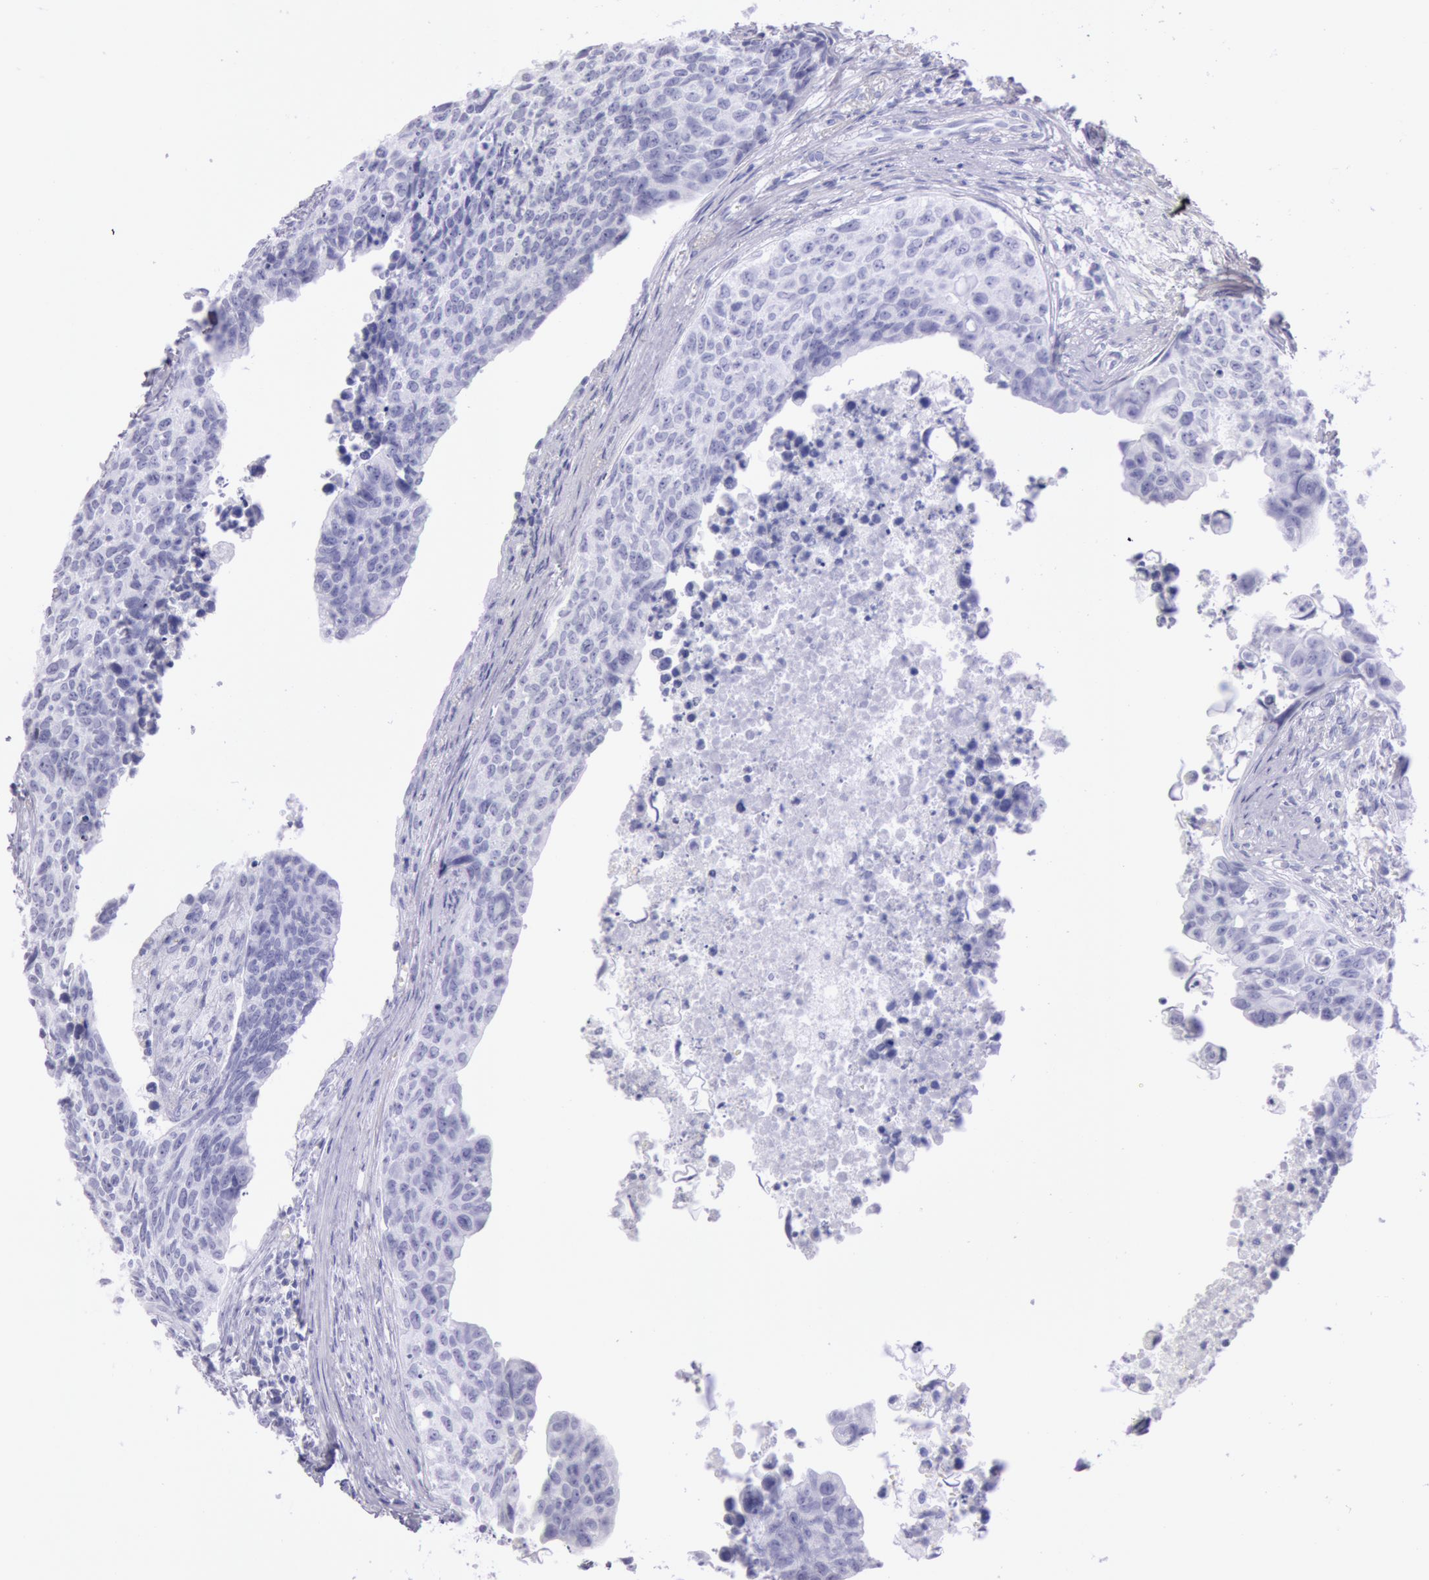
{"staining": {"intensity": "negative", "quantity": "none", "location": "none"}, "tissue": "urothelial cancer", "cell_type": "Tumor cells", "image_type": "cancer", "snomed": [{"axis": "morphology", "description": "Urothelial carcinoma, High grade"}, {"axis": "topography", "description": "Urinary bladder"}], "caption": "IHC micrograph of human urothelial cancer stained for a protein (brown), which shows no positivity in tumor cells. (DAB (3,3'-diaminobenzidine) IHC with hematoxylin counter stain).", "gene": "ESS2", "patient": {"sex": "male", "age": 81}}